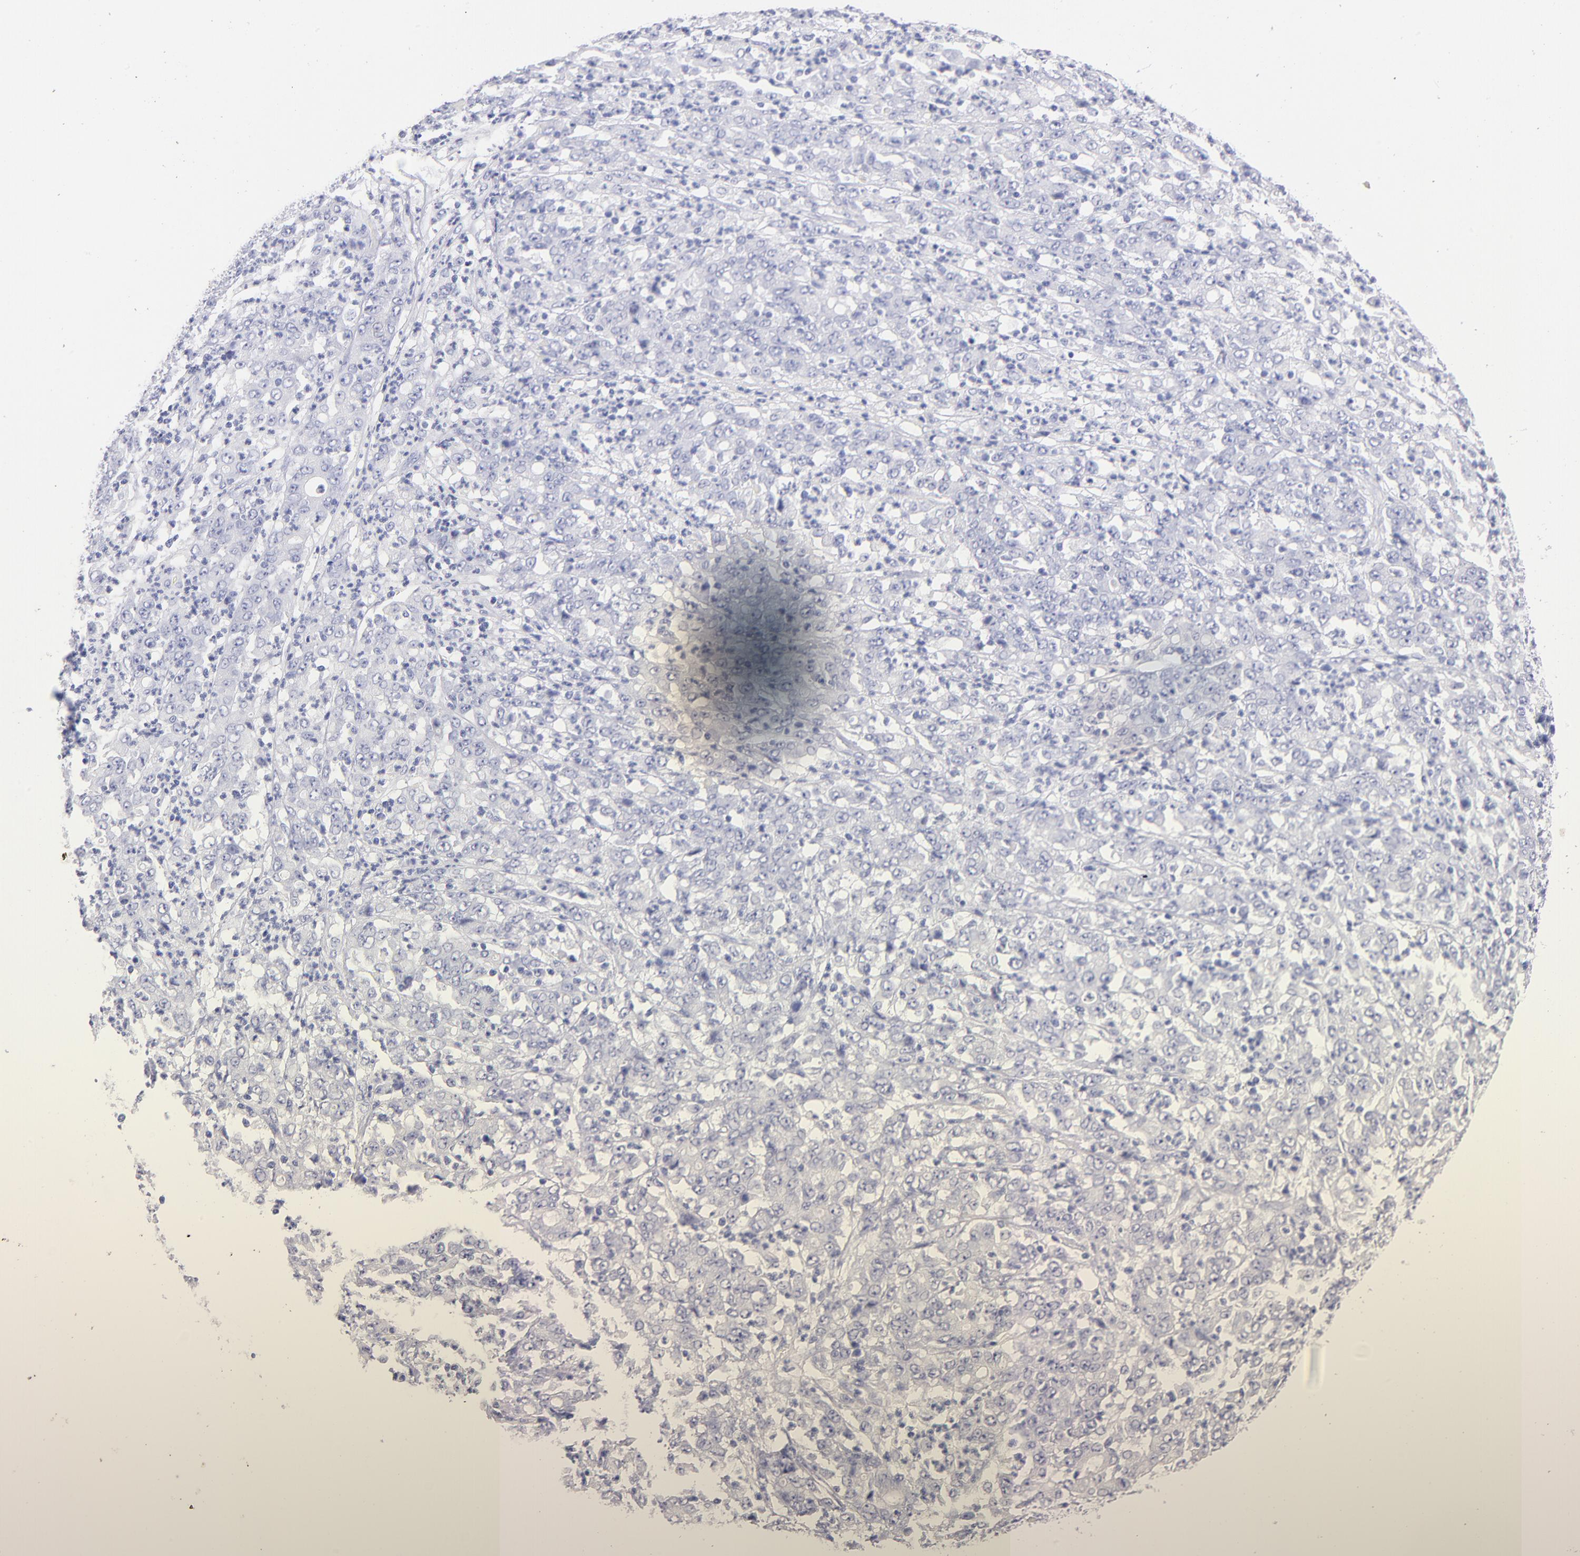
{"staining": {"intensity": "negative", "quantity": "none", "location": "none"}, "tissue": "stomach cancer", "cell_type": "Tumor cells", "image_type": "cancer", "snomed": [{"axis": "morphology", "description": "Adenocarcinoma, NOS"}, {"axis": "topography", "description": "Stomach, lower"}], "caption": "High power microscopy photomicrograph of an immunohistochemistry (IHC) image of stomach cancer, revealing no significant positivity in tumor cells.", "gene": "SCGN", "patient": {"sex": "female", "age": 71}}